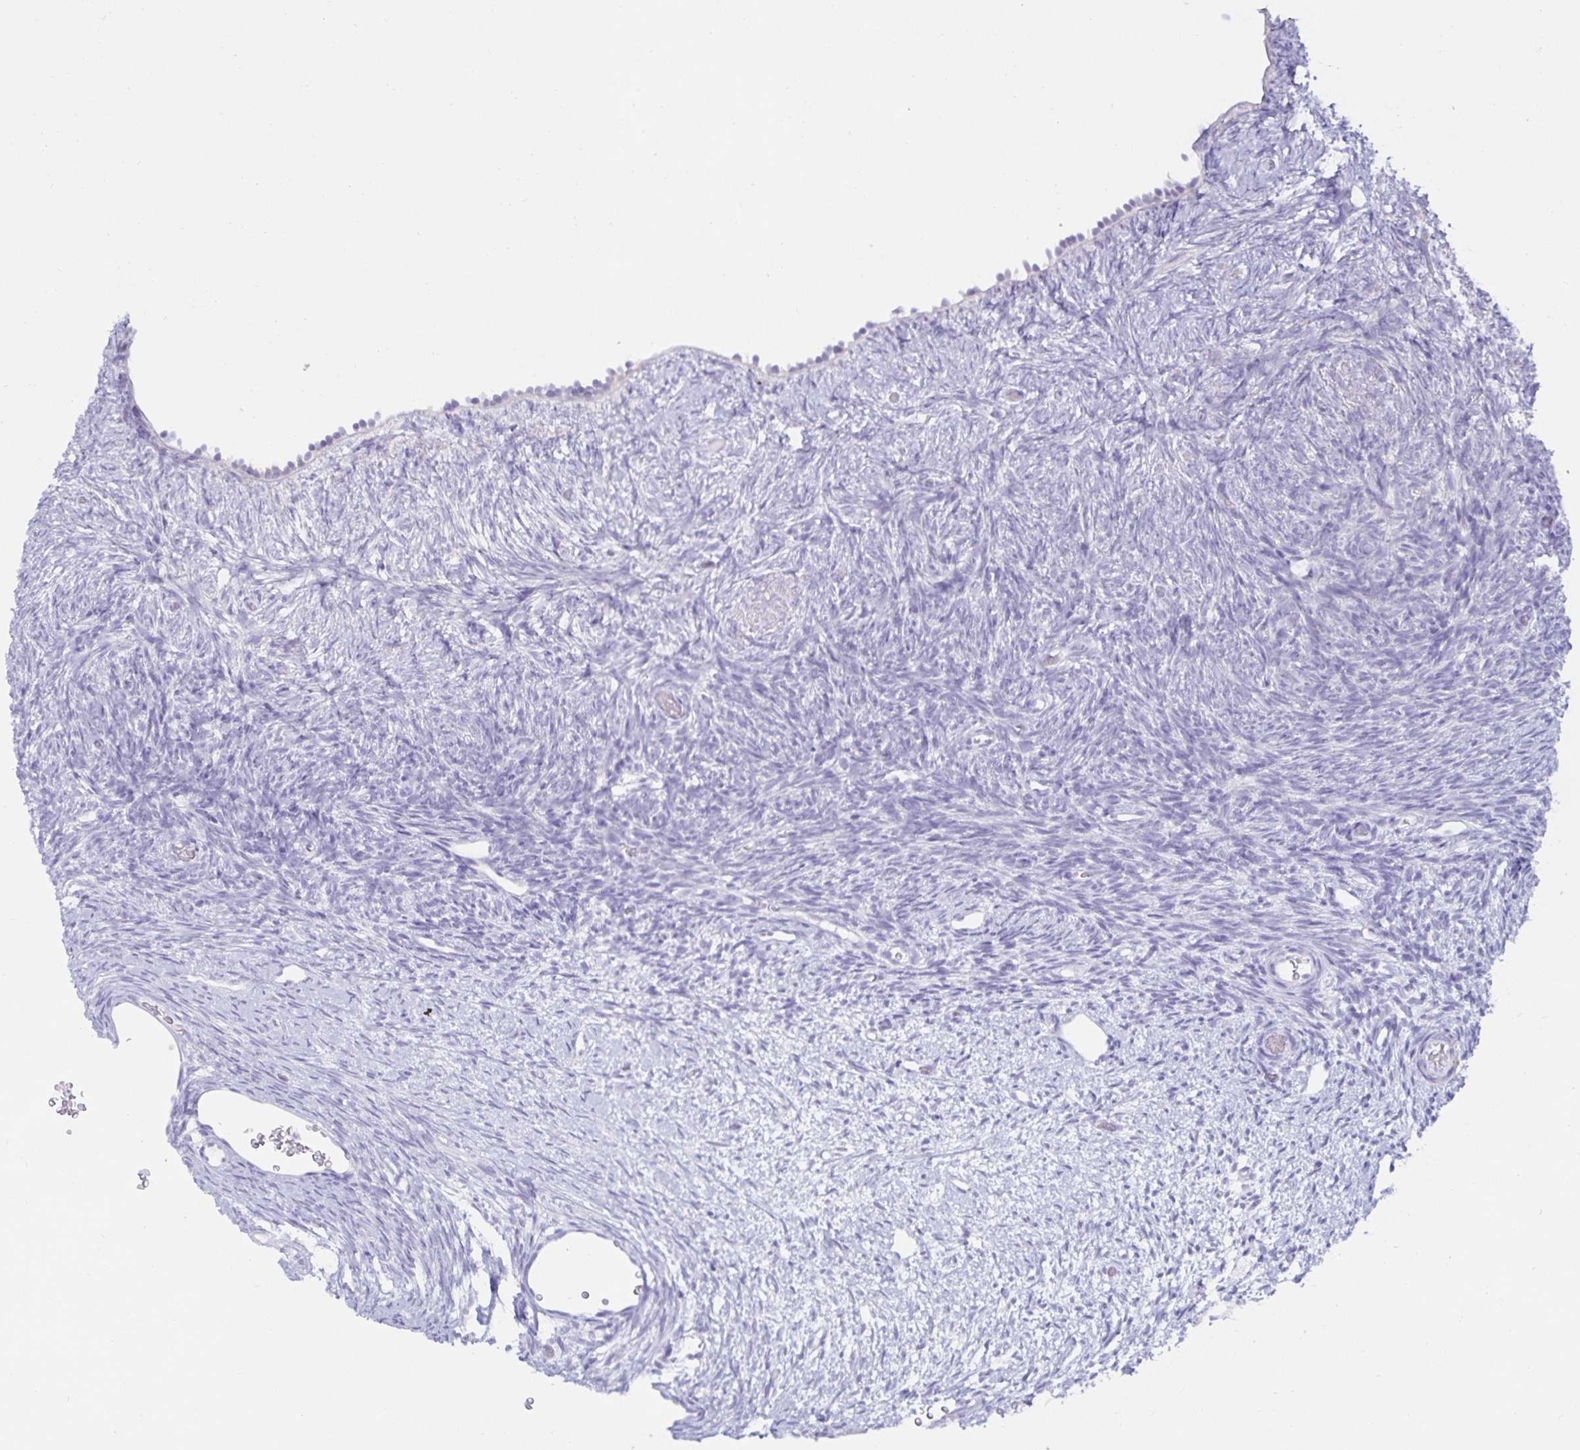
{"staining": {"intensity": "negative", "quantity": "none", "location": "none"}, "tissue": "ovary", "cell_type": "Follicle cells", "image_type": "normal", "snomed": [{"axis": "morphology", "description": "Normal tissue, NOS"}, {"axis": "topography", "description": "Ovary"}], "caption": "Ovary stained for a protein using immunohistochemistry (IHC) reveals no staining follicle cells.", "gene": "MON2", "patient": {"sex": "female", "age": 39}}